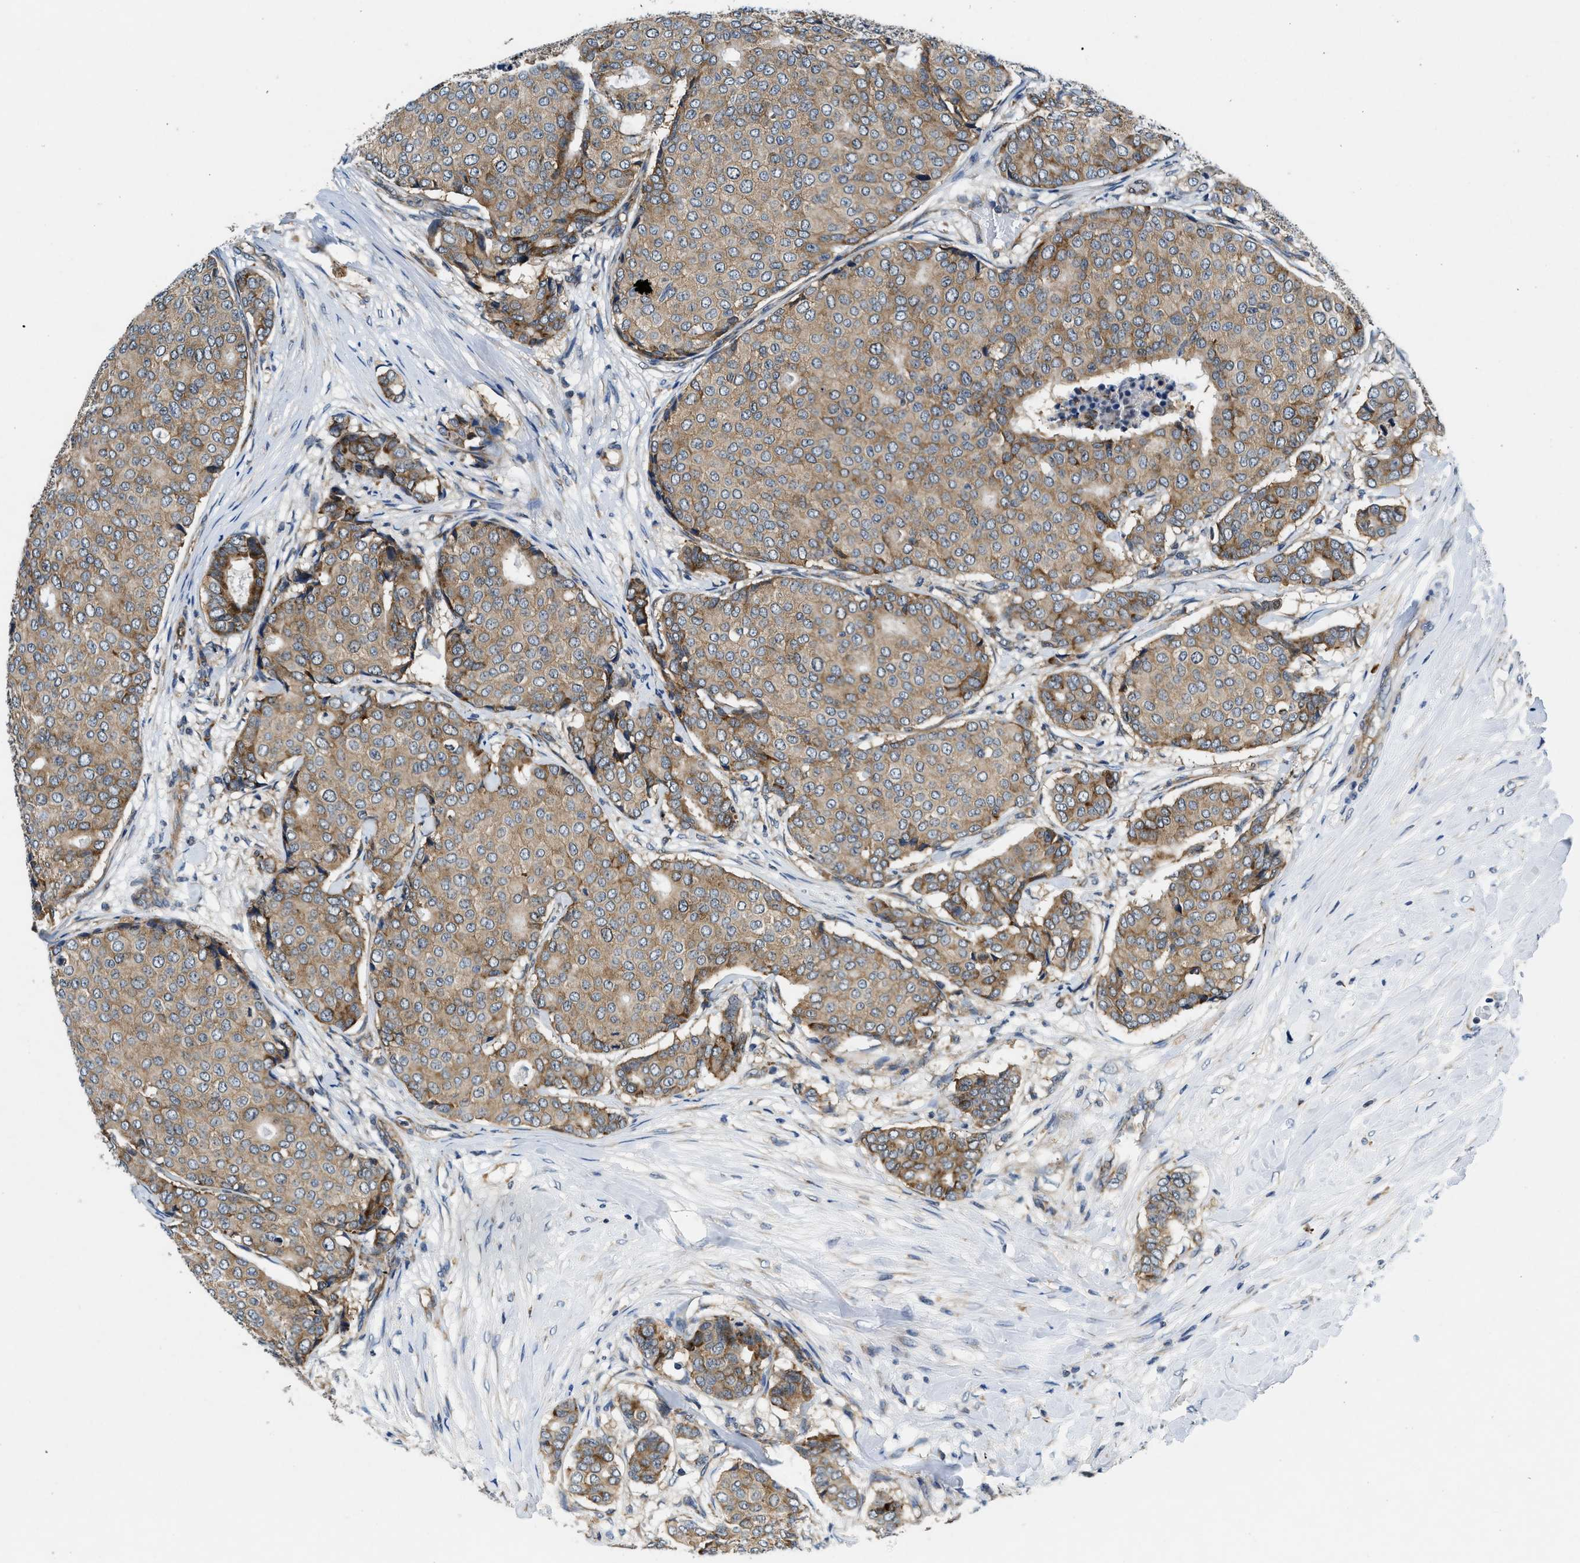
{"staining": {"intensity": "moderate", "quantity": ">75%", "location": "cytoplasmic/membranous"}, "tissue": "breast cancer", "cell_type": "Tumor cells", "image_type": "cancer", "snomed": [{"axis": "morphology", "description": "Duct carcinoma"}, {"axis": "topography", "description": "Breast"}], "caption": "Infiltrating ductal carcinoma (breast) was stained to show a protein in brown. There is medium levels of moderate cytoplasmic/membranous positivity in about >75% of tumor cells.", "gene": "PA2G4", "patient": {"sex": "female", "age": 75}}